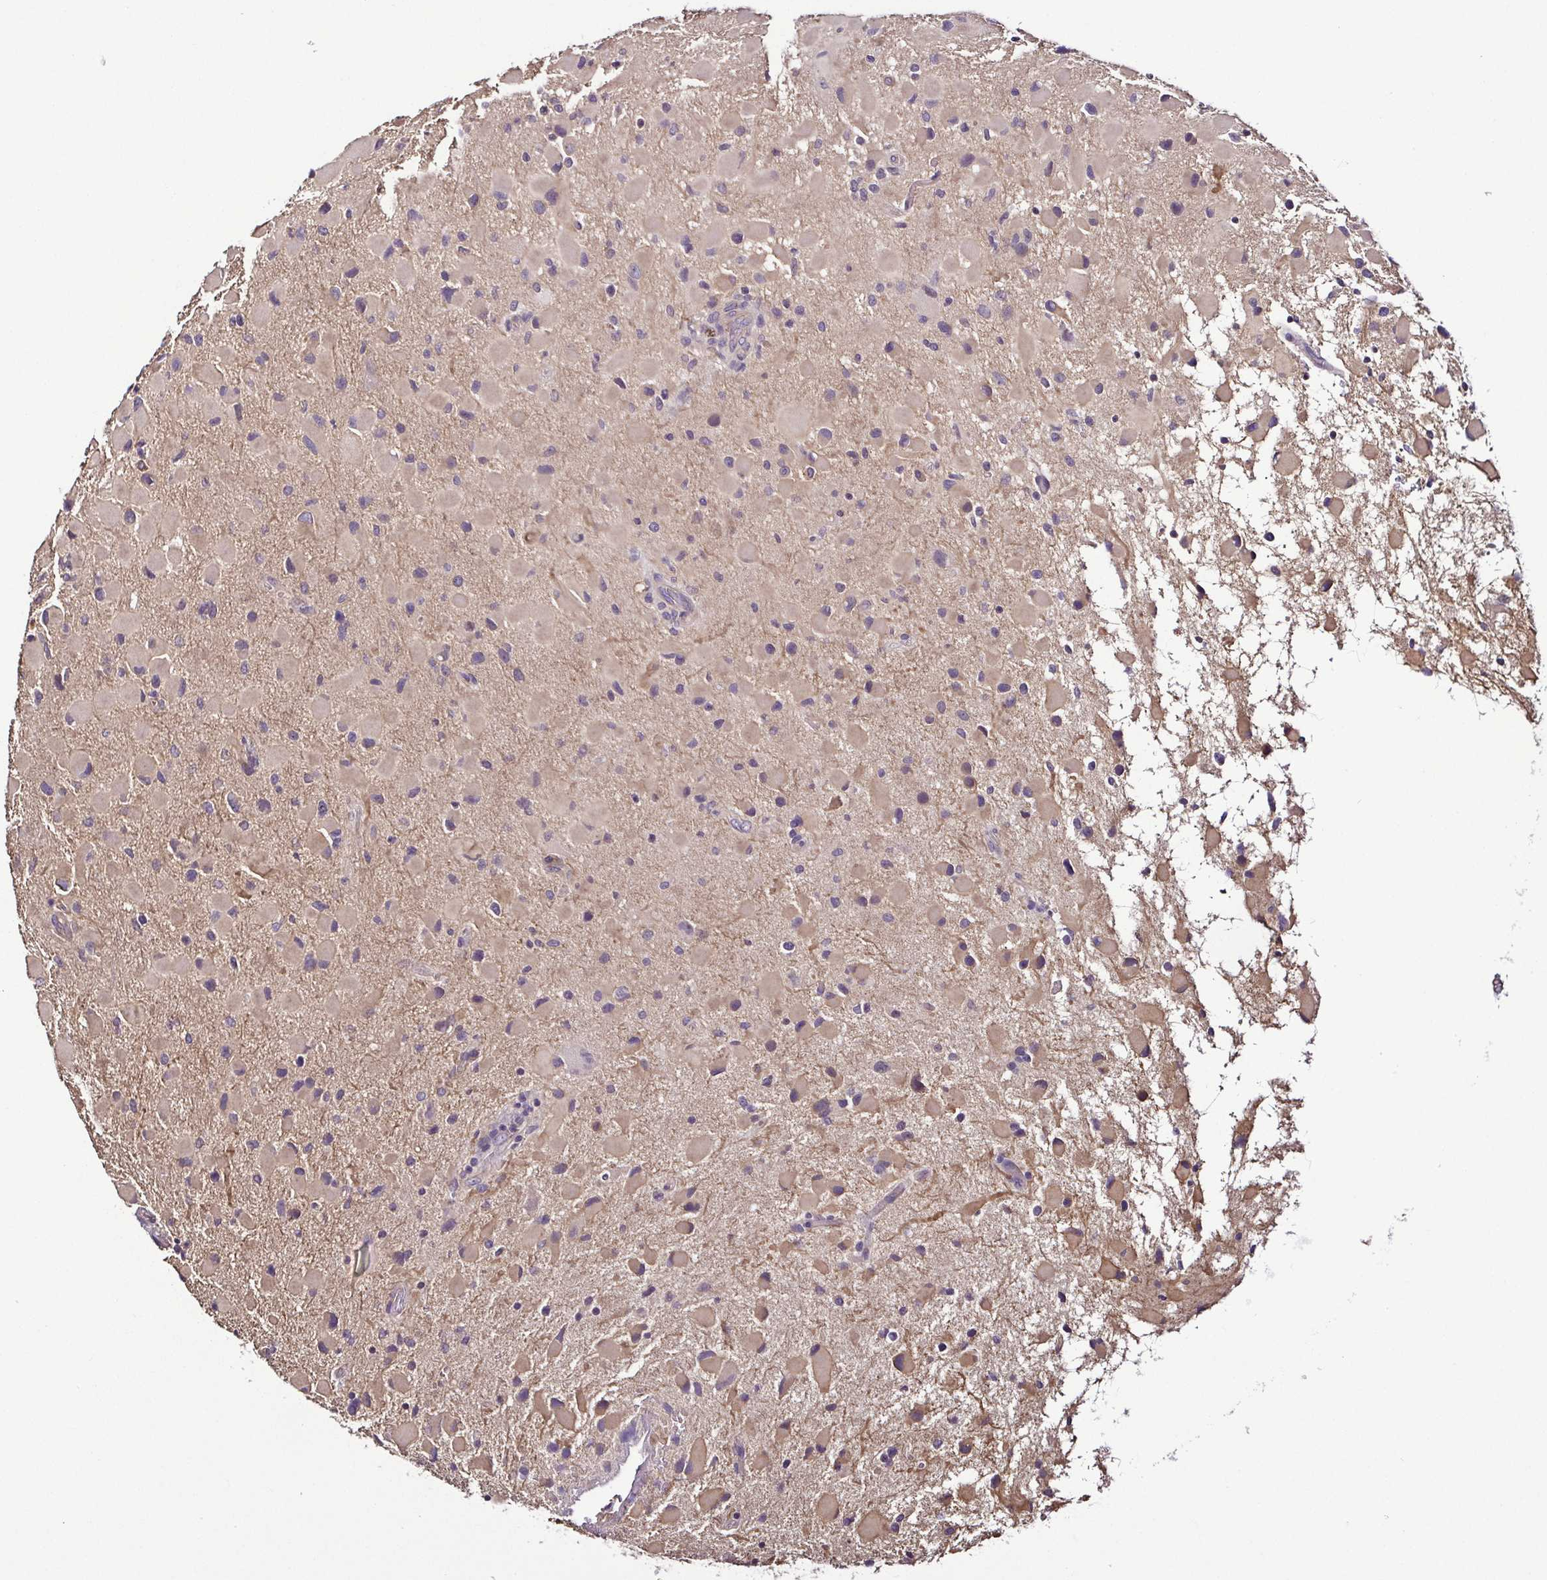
{"staining": {"intensity": "weak", "quantity": "25%-75%", "location": "cytoplasmic/membranous"}, "tissue": "glioma", "cell_type": "Tumor cells", "image_type": "cancer", "snomed": [{"axis": "morphology", "description": "Glioma, malignant, Low grade"}, {"axis": "topography", "description": "Brain"}], "caption": "Protein analysis of malignant glioma (low-grade) tissue reveals weak cytoplasmic/membranous positivity in approximately 25%-75% of tumor cells.", "gene": "LMOD2", "patient": {"sex": "female", "age": 32}}